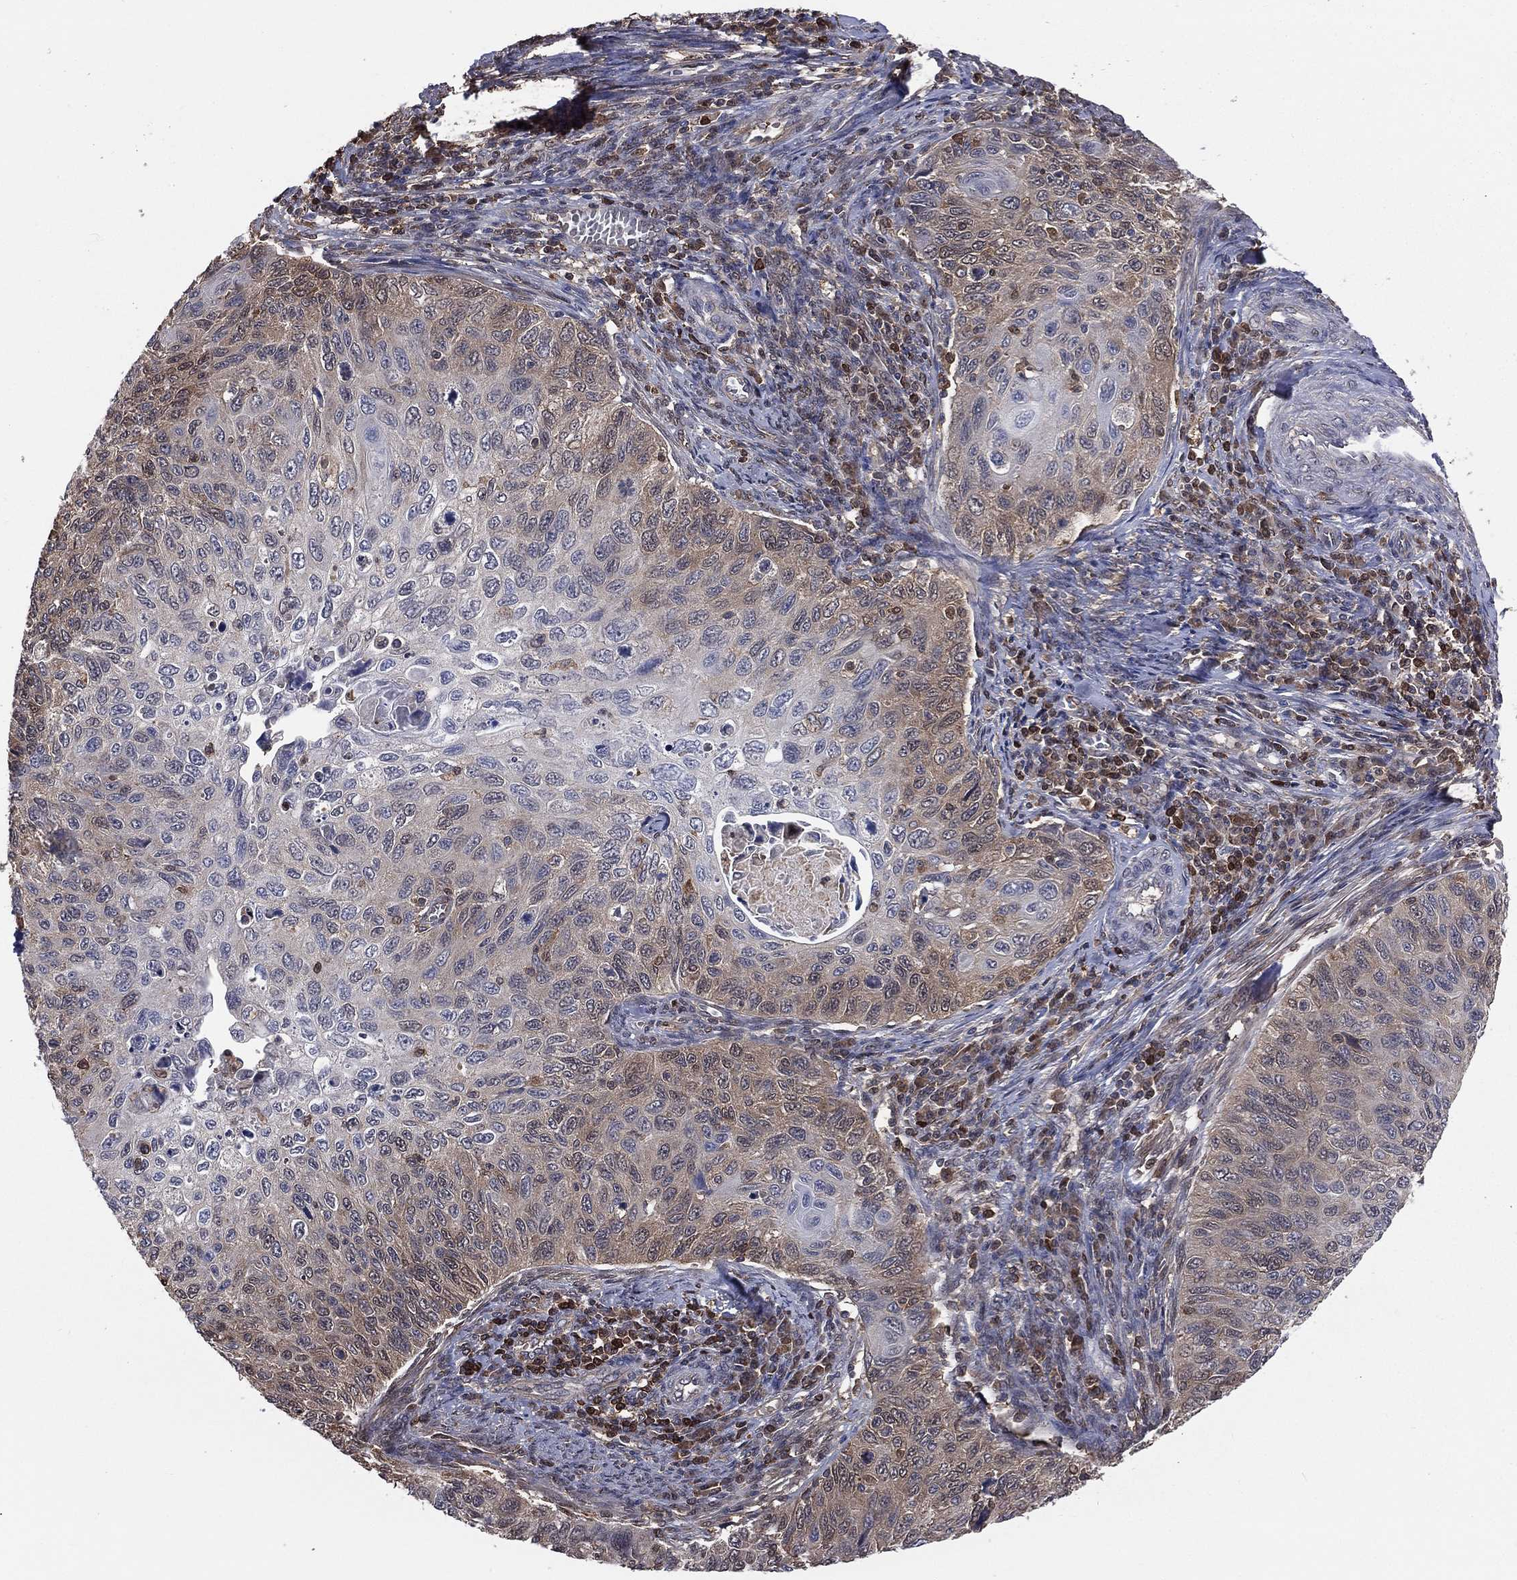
{"staining": {"intensity": "weak", "quantity": "<25%", "location": "cytoplasmic/membranous"}, "tissue": "cervical cancer", "cell_type": "Tumor cells", "image_type": "cancer", "snomed": [{"axis": "morphology", "description": "Squamous cell carcinoma, NOS"}, {"axis": "topography", "description": "Cervix"}], "caption": "Micrograph shows no significant protein expression in tumor cells of cervical squamous cell carcinoma.", "gene": "TBC1D2", "patient": {"sex": "female", "age": 70}}